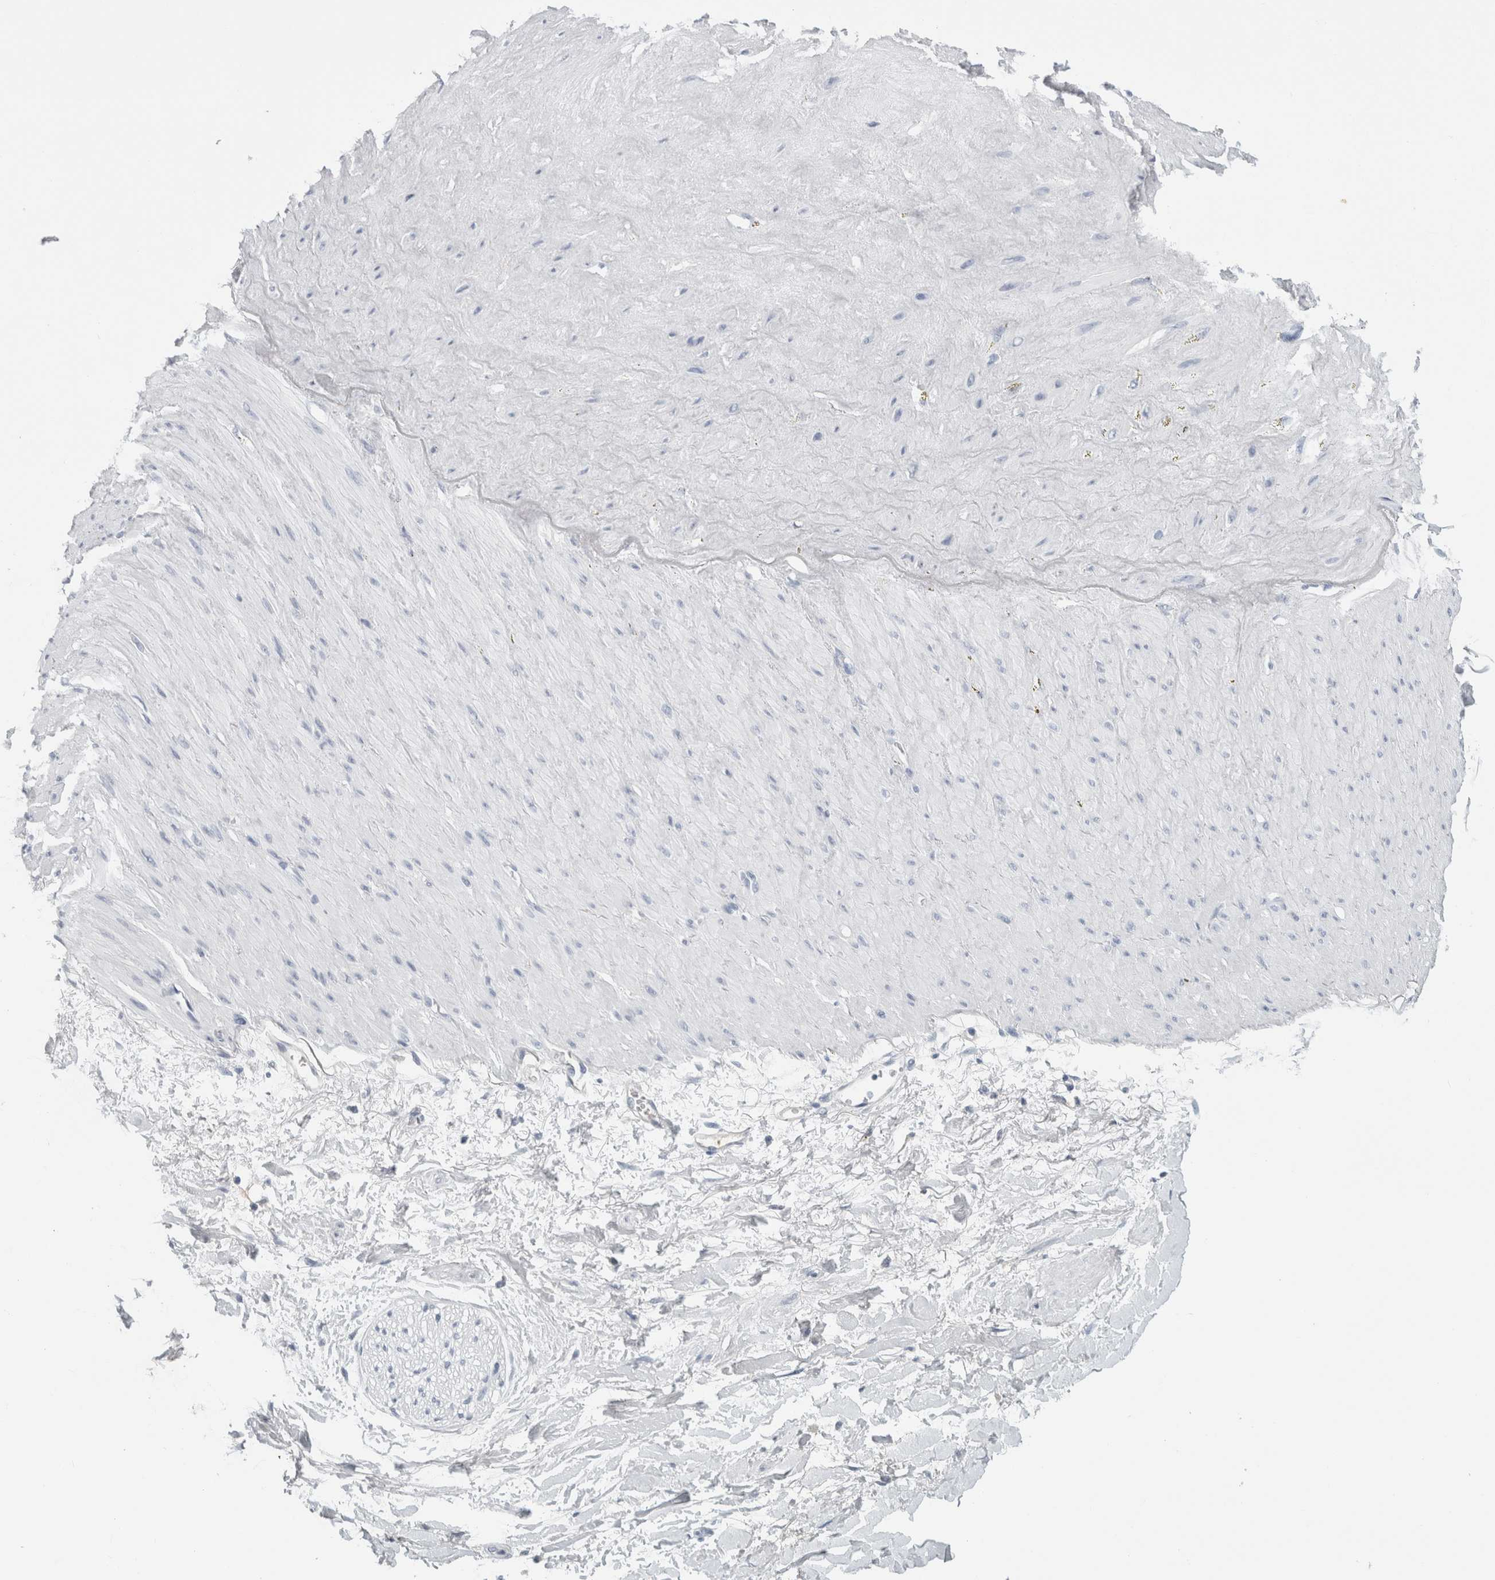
{"staining": {"intensity": "negative", "quantity": "none", "location": "none"}, "tissue": "adipose tissue", "cell_type": "Adipocytes", "image_type": "normal", "snomed": [{"axis": "morphology", "description": "Normal tissue, NOS"}, {"axis": "topography", "description": "Soft tissue"}], "caption": "Immunohistochemistry (IHC) micrograph of benign adipose tissue: adipose tissue stained with DAB (3,3'-diaminobenzidine) shows no significant protein staining in adipocytes.", "gene": "TSPAN8", "patient": {"sex": "male", "age": 72}}